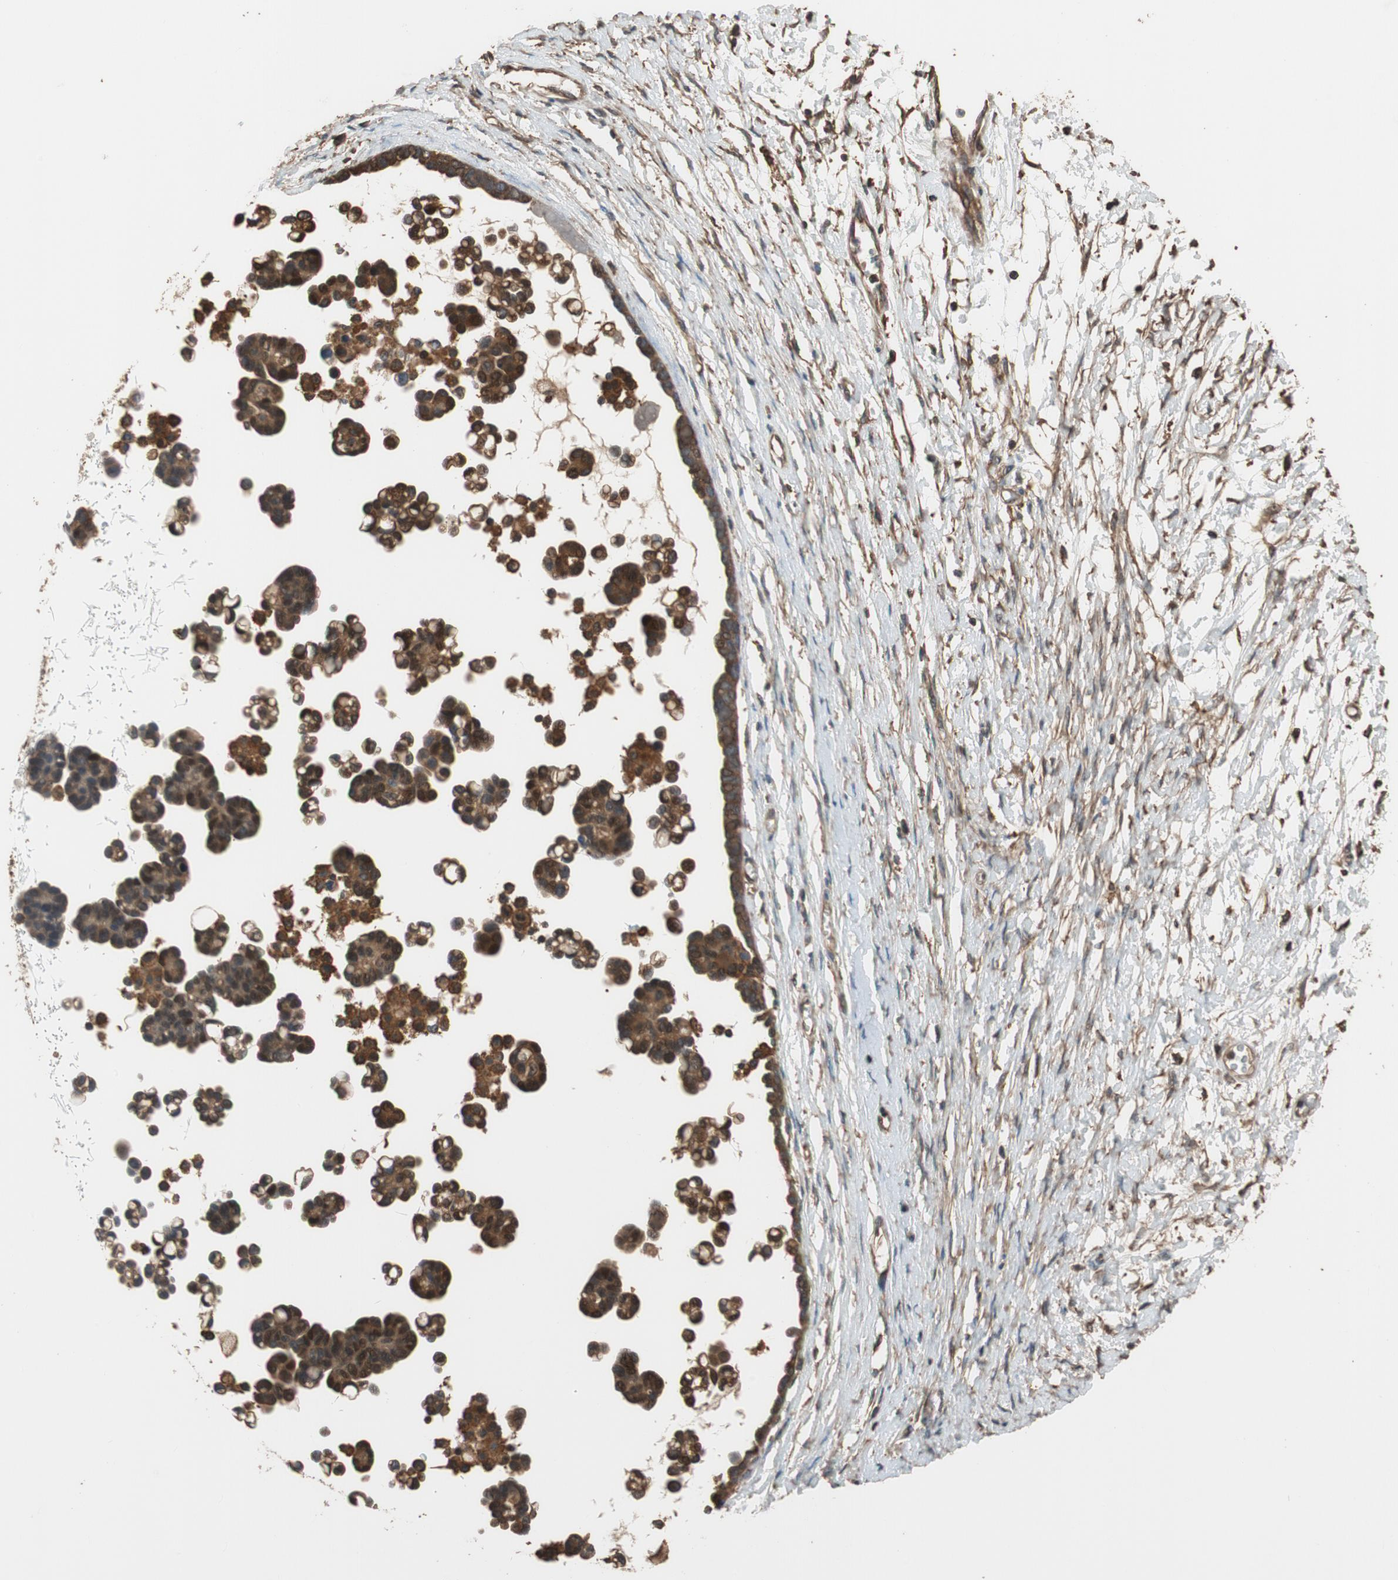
{"staining": {"intensity": "strong", "quantity": ">75%", "location": "cytoplasmic/membranous,nuclear"}, "tissue": "ovarian cancer", "cell_type": "Tumor cells", "image_type": "cancer", "snomed": [{"axis": "morphology", "description": "Cystadenocarcinoma, serous, NOS"}, {"axis": "topography", "description": "Ovary"}], "caption": "Human serous cystadenocarcinoma (ovarian) stained with a brown dye reveals strong cytoplasmic/membranous and nuclear positive expression in about >75% of tumor cells.", "gene": "MST1R", "patient": {"sex": "female", "age": 54}}